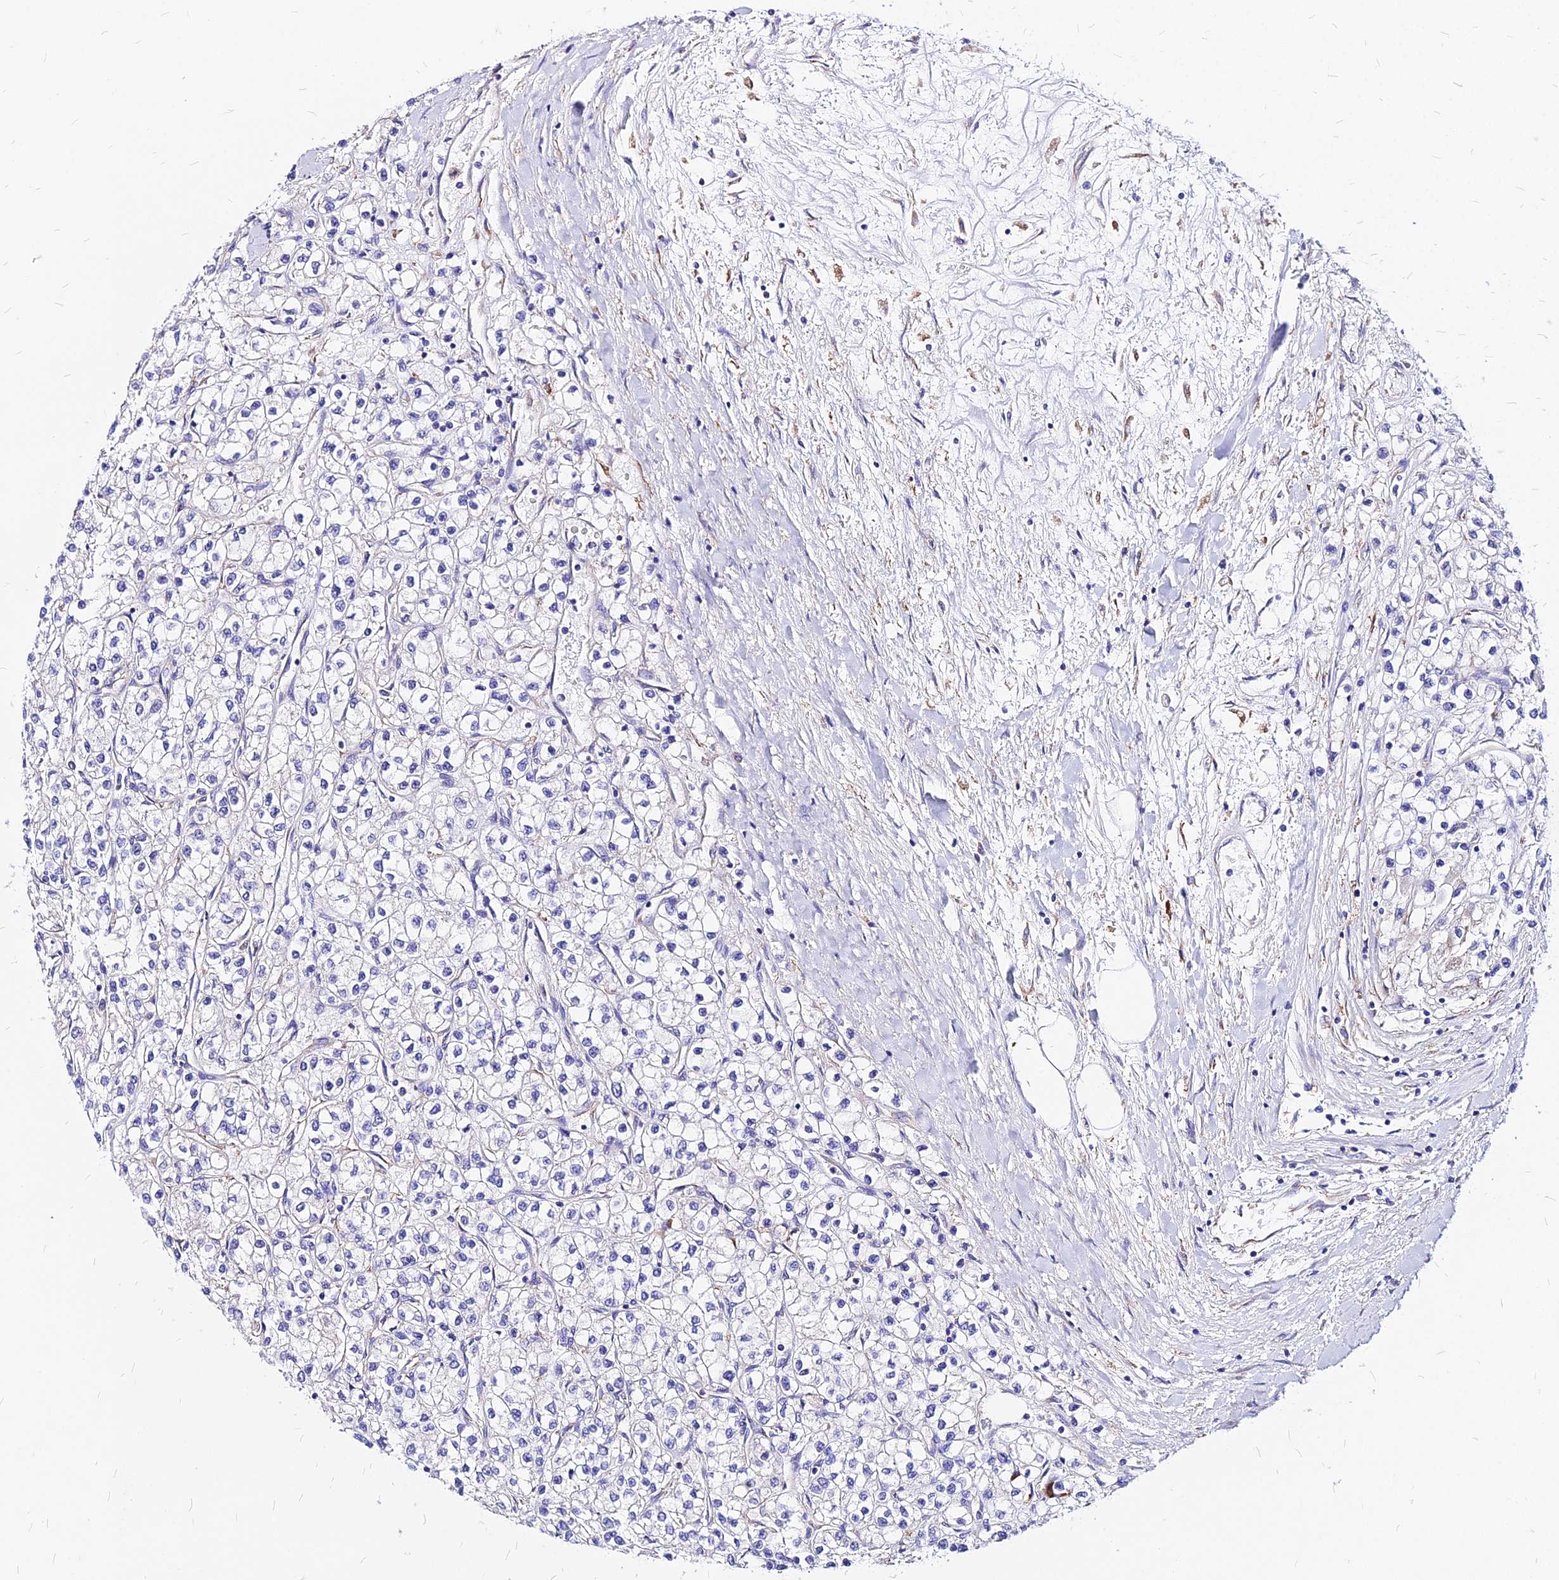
{"staining": {"intensity": "negative", "quantity": "none", "location": "none"}, "tissue": "renal cancer", "cell_type": "Tumor cells", "image_type": "cancer", "snomed": [{"axis": "morphology", "description": "Adenocarcinoma, NOS"}, {"axis": "topography", "description": "Kidney"}], "caption": "Immunohistochemical staining of human renal cancer (adenocarcinoma) displays no significant positivity in tumor cells. The staining is performed using DAB brown chromogen with nuclei counter-stained in using hematoxylin.", "gene": "RPL19", "patient": {"sex": "male", "age": 80}}